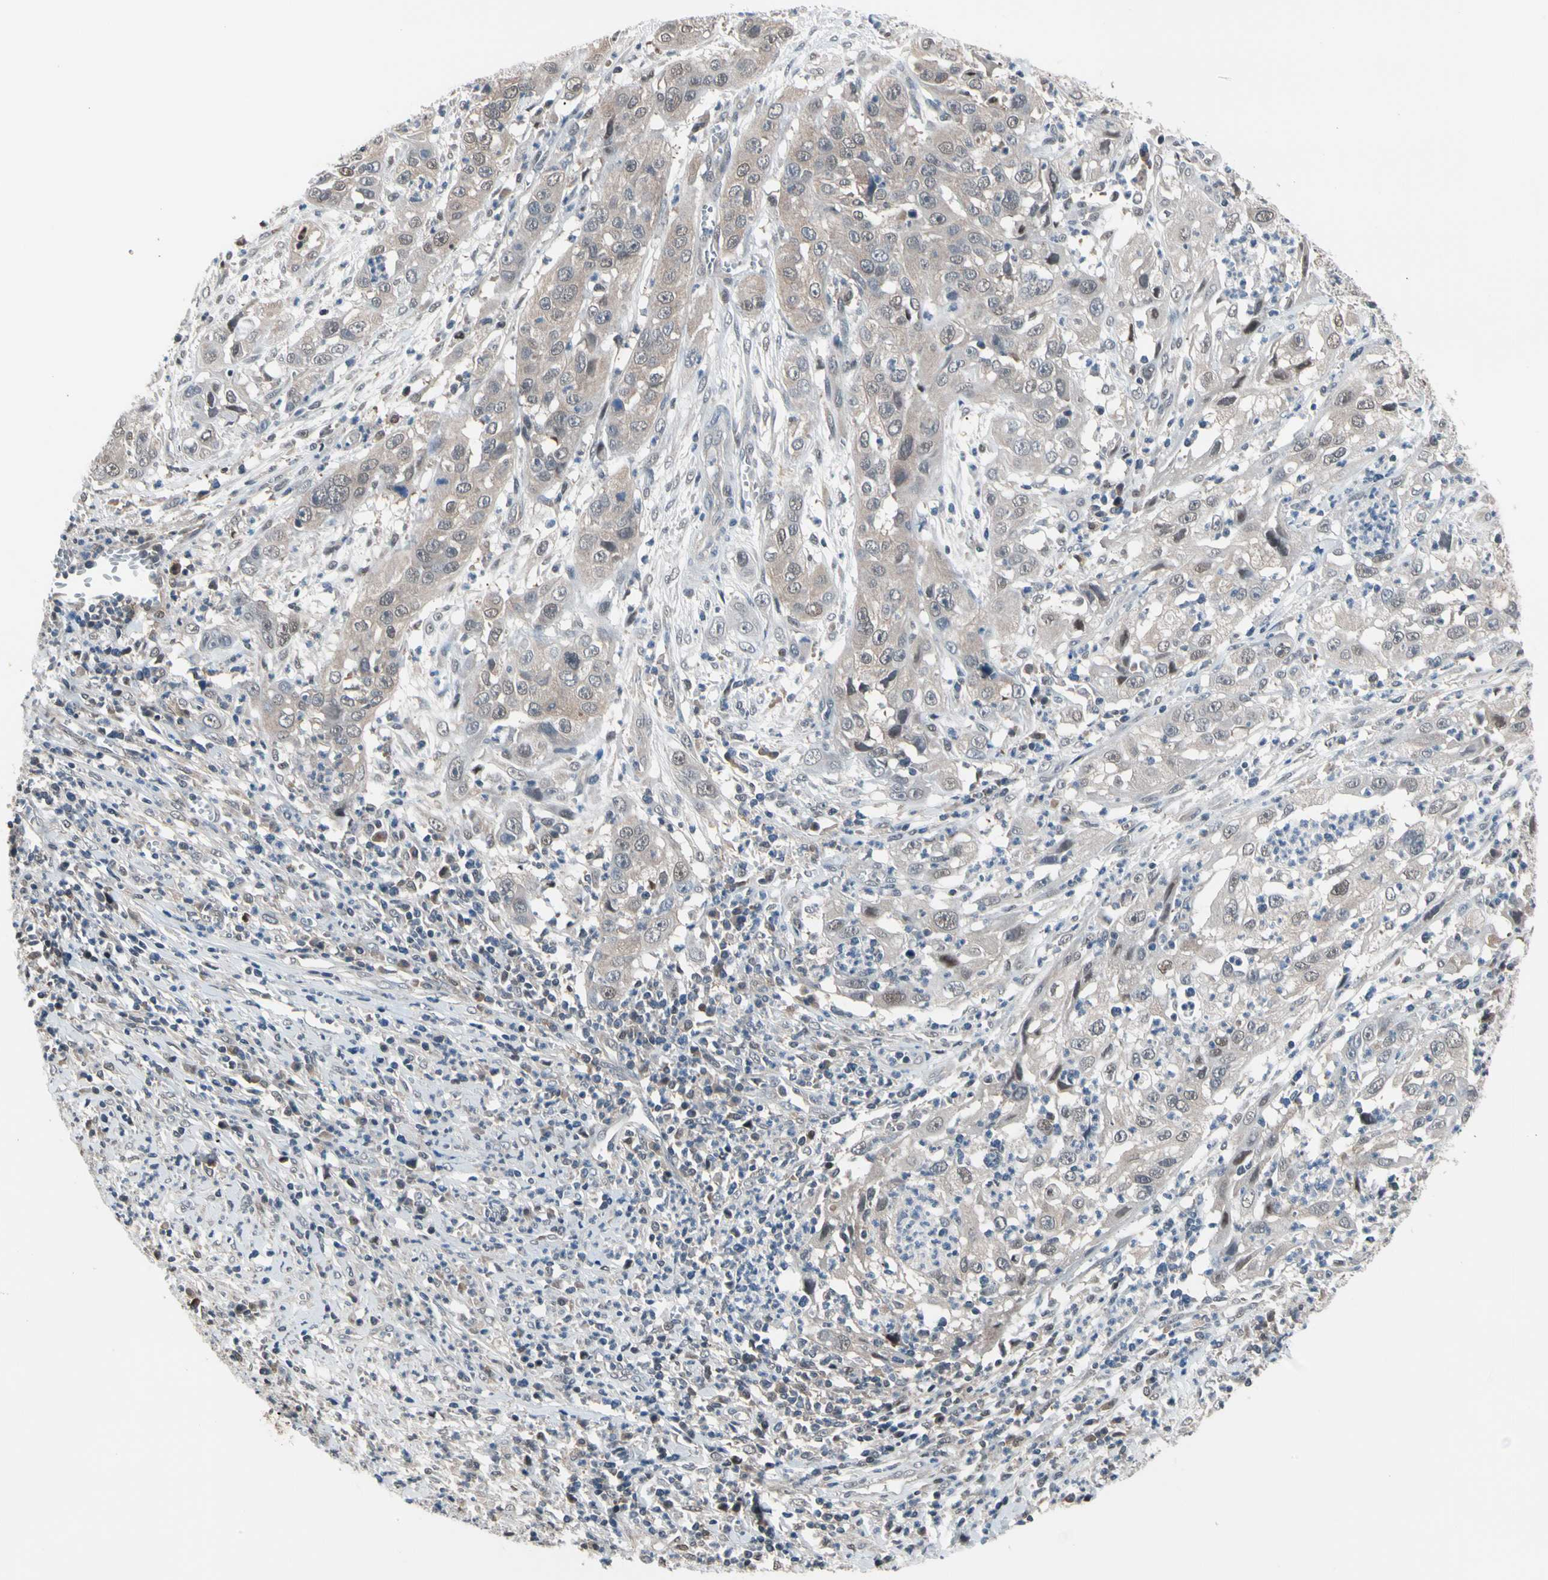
{"staining": {"intensity": "weak", "quantity": ">75%", "location": "cytoplasmic/membranous,nuclear"}, "tissue": "cervical cancer", "cell_type": "Tumor cells", "image_type": "cancer", "snomed": [{"axis": "morphology", "description": "Squamous cell carcinoma, NOS"}, {"axis": "topography", "description": "Cervix"}], "caption": "Cervical cancer tissue reveals weak cytoplasmic/membranous and nuclear expression in about >75% of tumor cells, visualized by immunohistochemistry.", "gene": "PSMA2", "patient": {"sex": "female", "age": 32}}